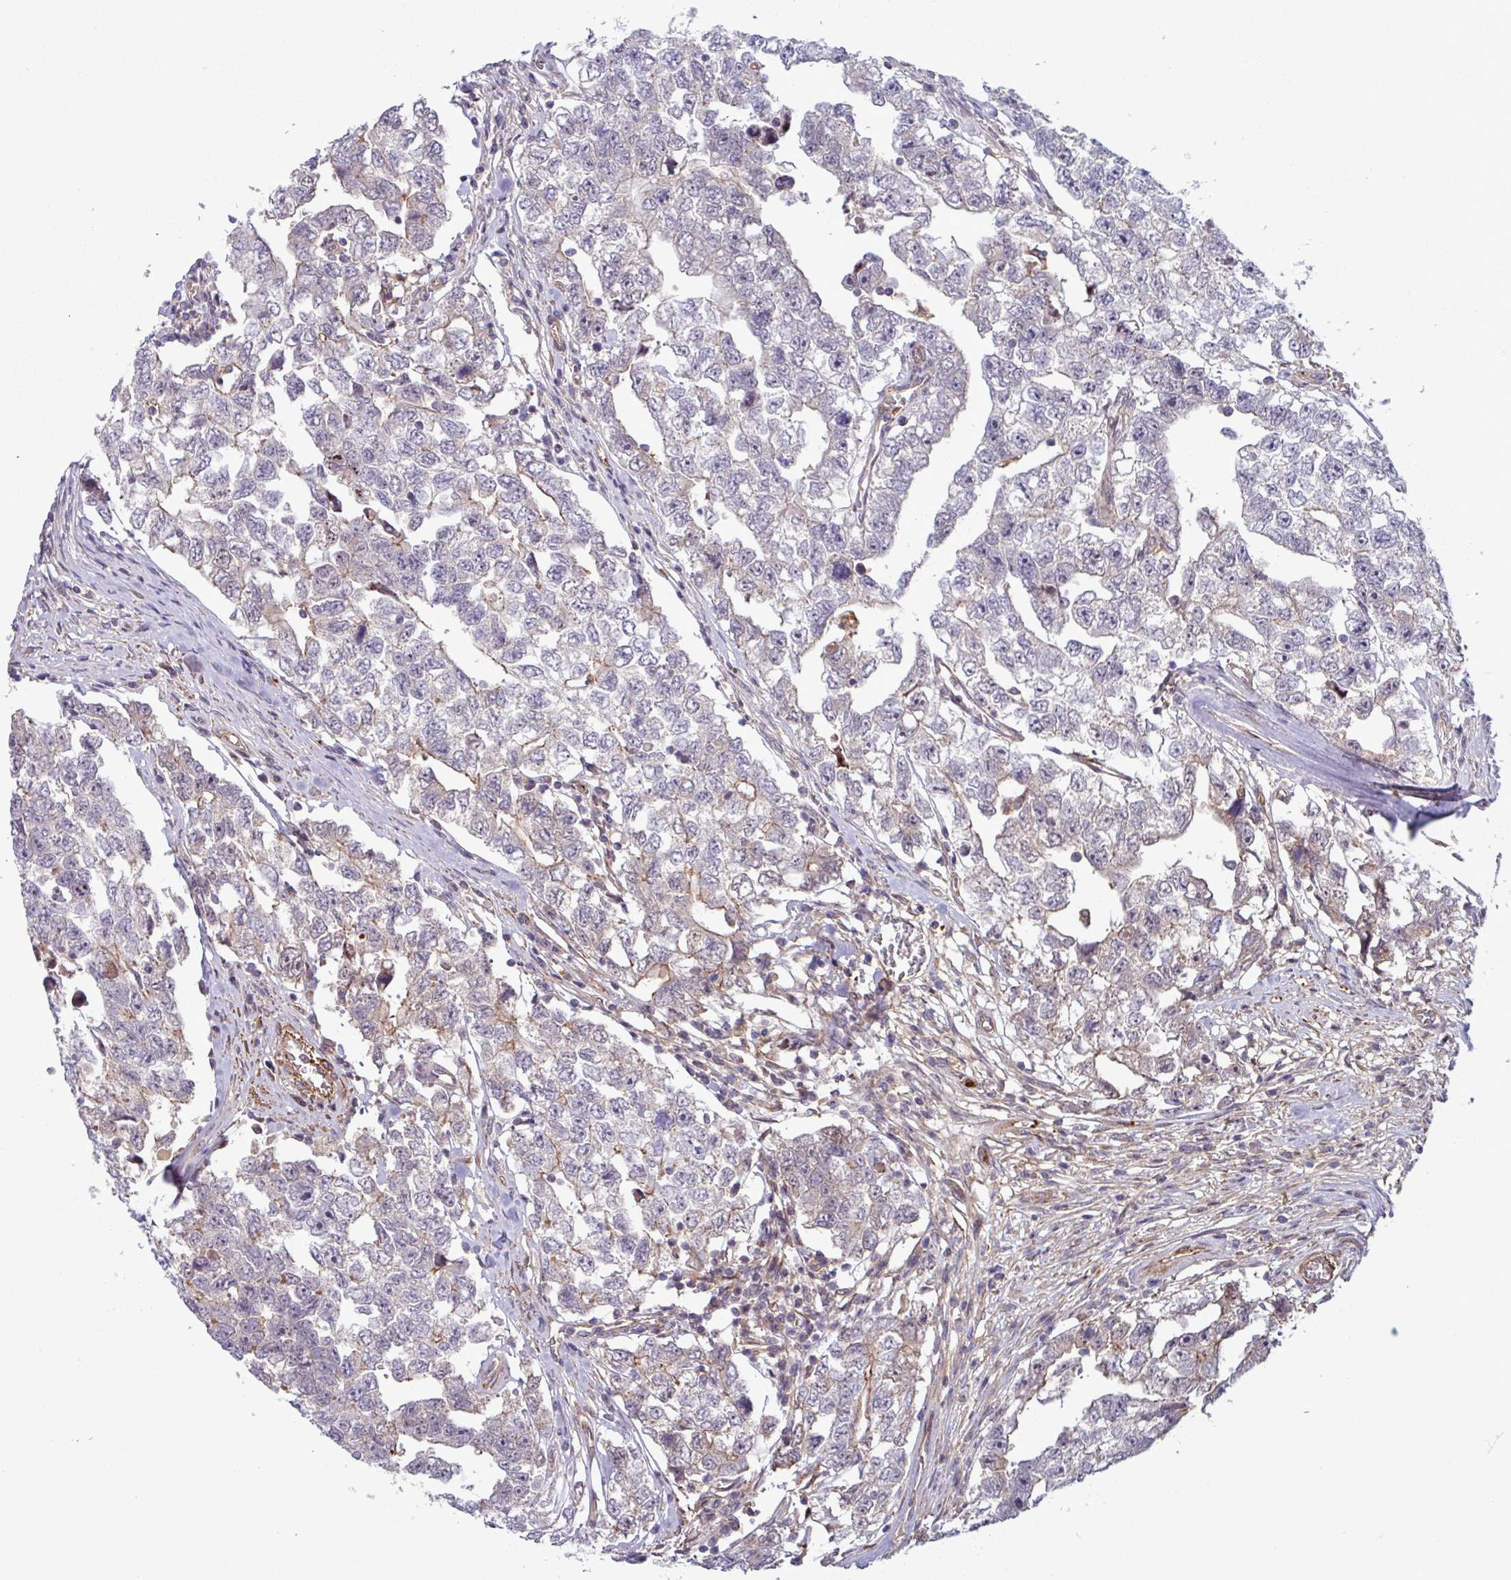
{"staining": {"intensity": "negative", "quantity": "none", "location": "none"}, "tissue": "testis cancer", "cell_type": "Tumor cells", "image_type": "cancer", "snomed": [{"axis": "morphology", "description": "Carcinoma, Embryonal, NOS"}, {"axis": "topography", "description": "Testis"}], "caption": "Tumor cells are negative for protein expression in human testis cancer.", "gene": "PCED1A", "patient": {"sex": "male", "age": 22}}